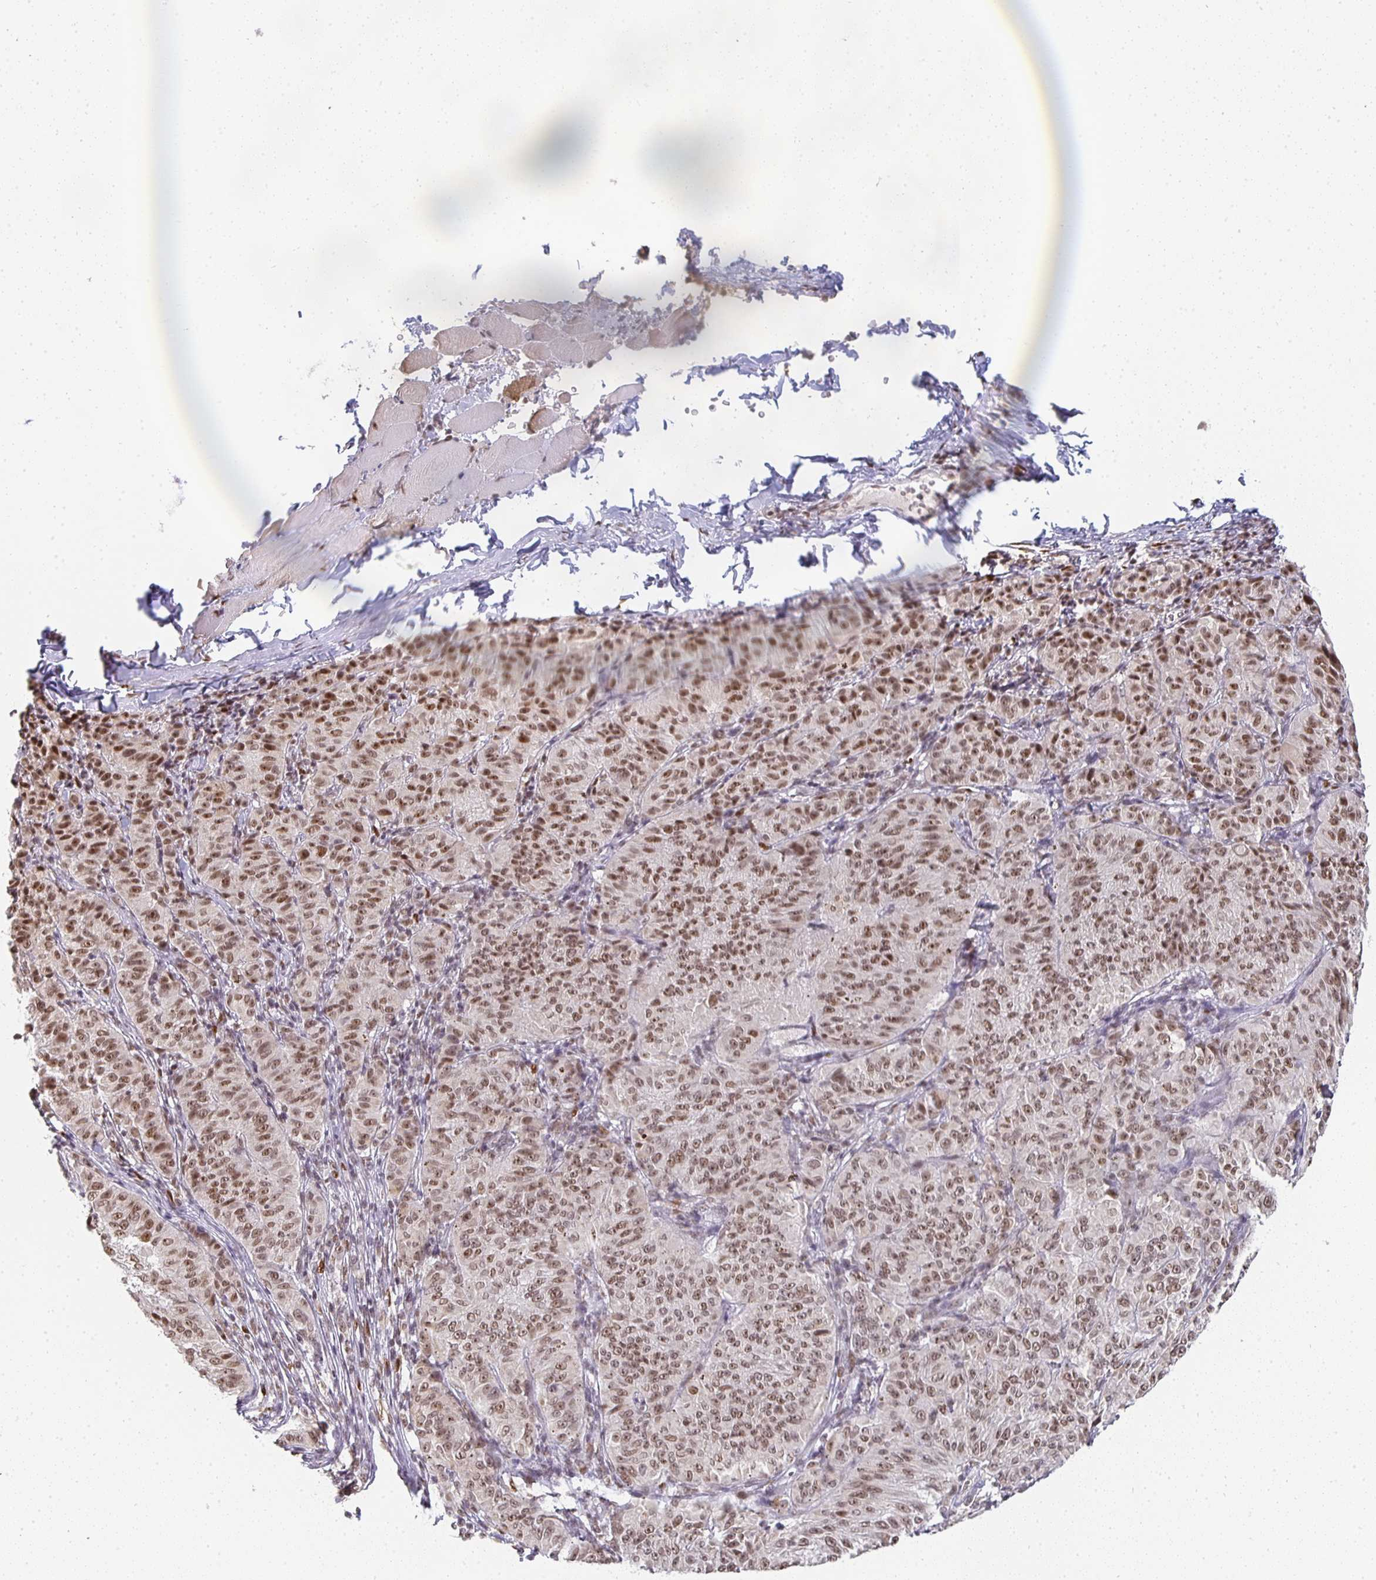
{"staining": {"intensity": "moderate", "quantity": ">75%", "location": "nuclear"}, "tissue": "melanoma", "cell_type": "Tumor cells", "image_type": "cancer", "snomed": [{"axis": "morphology", "description": "Malignant melanoma, NOS"}, {"axis": "topography", "description": "Skin"}], "caption": "DAB immunohistochemical staining of human malignant melanoma shows moderate nuclear protein expression in approximately >75% of tumor cells. (DAB (3,3'-diaminobenzidine) IHC with brightfield microscopy, high magnification).", "gene": "SMARCA2", "patient": {"sex": "female", "age": 72}}